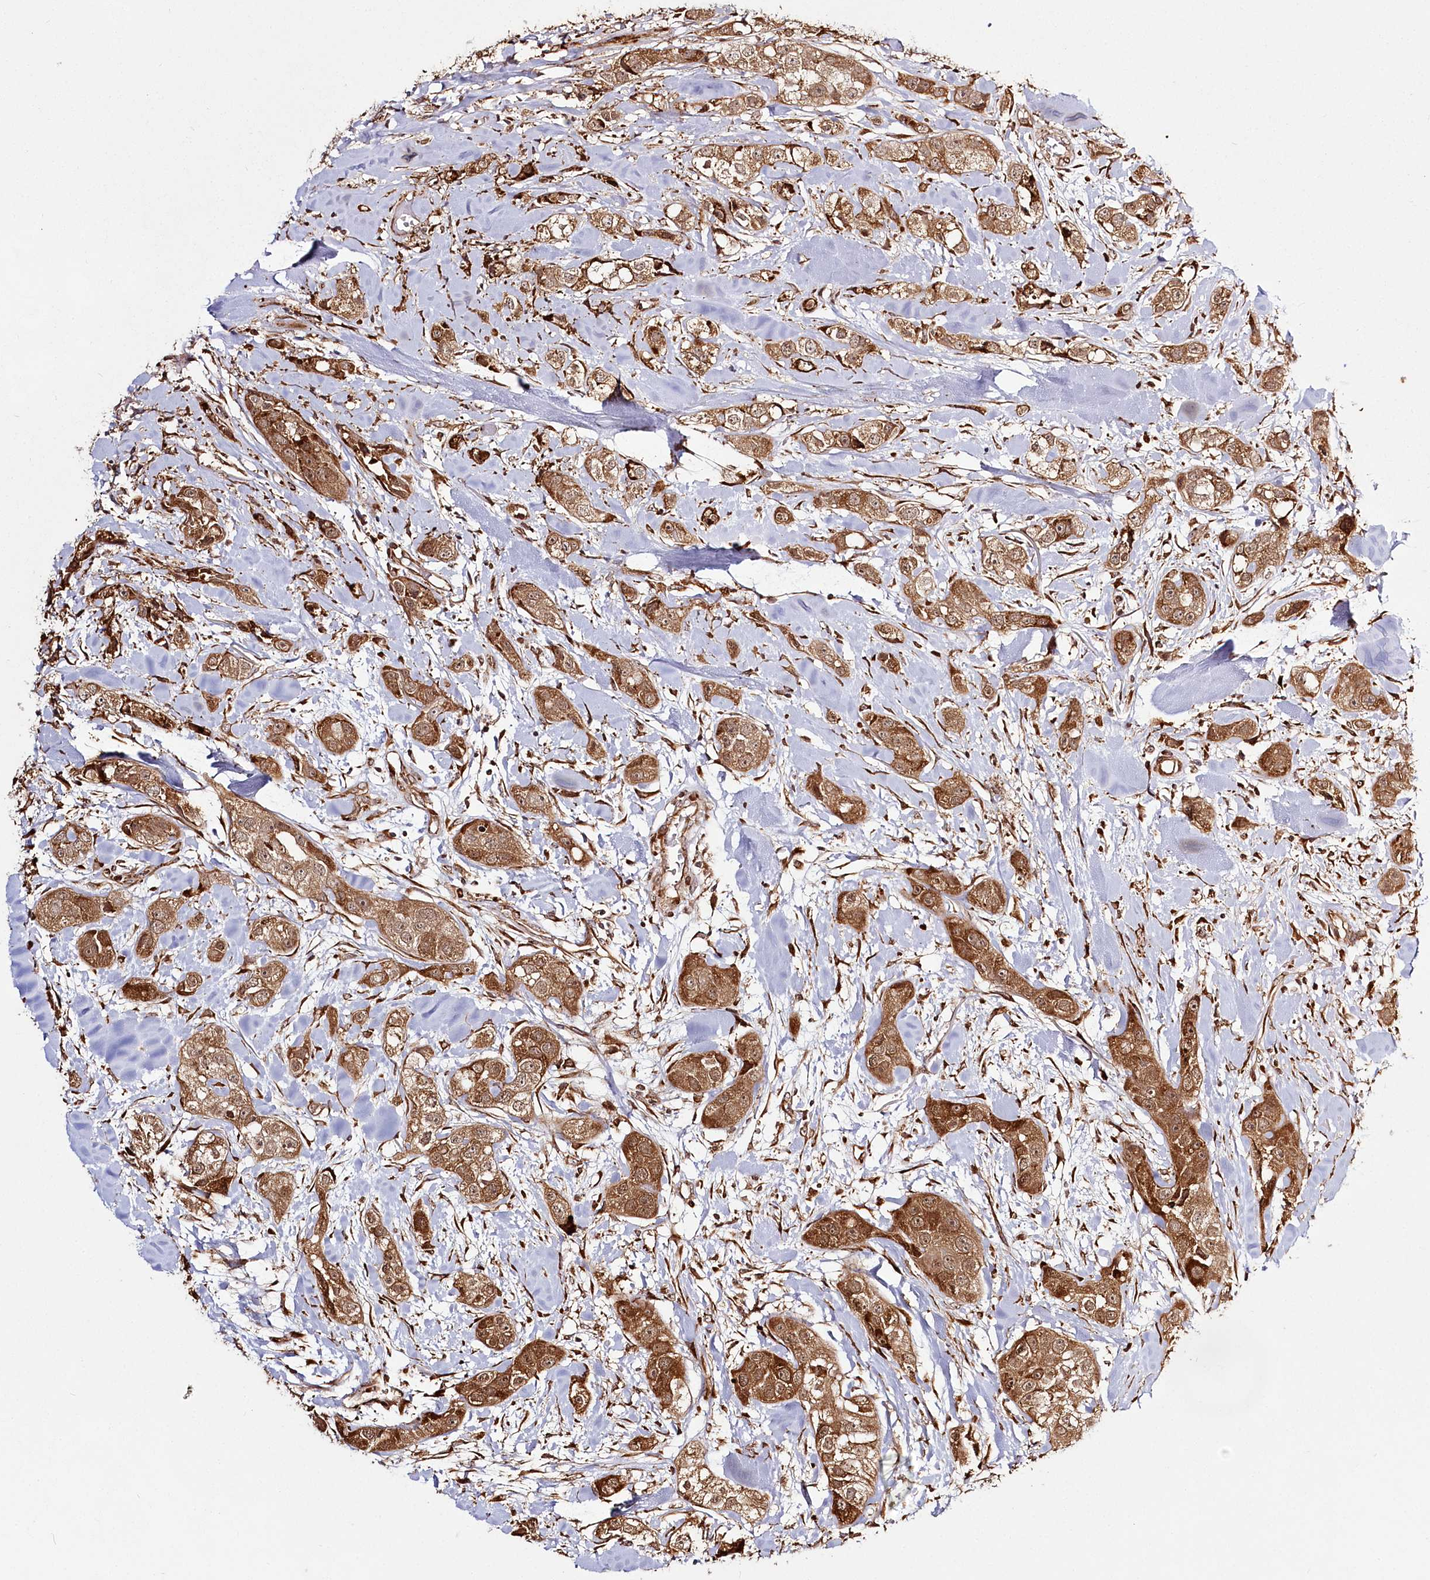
{"staining": {"intensity": "moderate", "quantity": ">75%", "location": "cytoplasmic/membranous,nuclear"}, "tissue": "head and neck cancer", "cell_type": "Tumor cells", "image_type": "cancer", "snomed": [{"axis": "morphology", "description": "Normal tissue, NOS"}, {"axis": "morphology", "description": "Squamous cell carcinoma, NOS"}, {"axis": "topography", "description": "Skeletal muscle"}, {"axis": "topography", "description": "Head-Neck"}], "caption": "Squamous cell carcinoma (head and neck) stained with immunohistochemistry (IHC) shows moderate cytoplasmic/membranous and nuclear positivity in approximately >75% of tumor cells.", "gene": "FAM13A", "patient": {"sex": "male", "age": 51}}